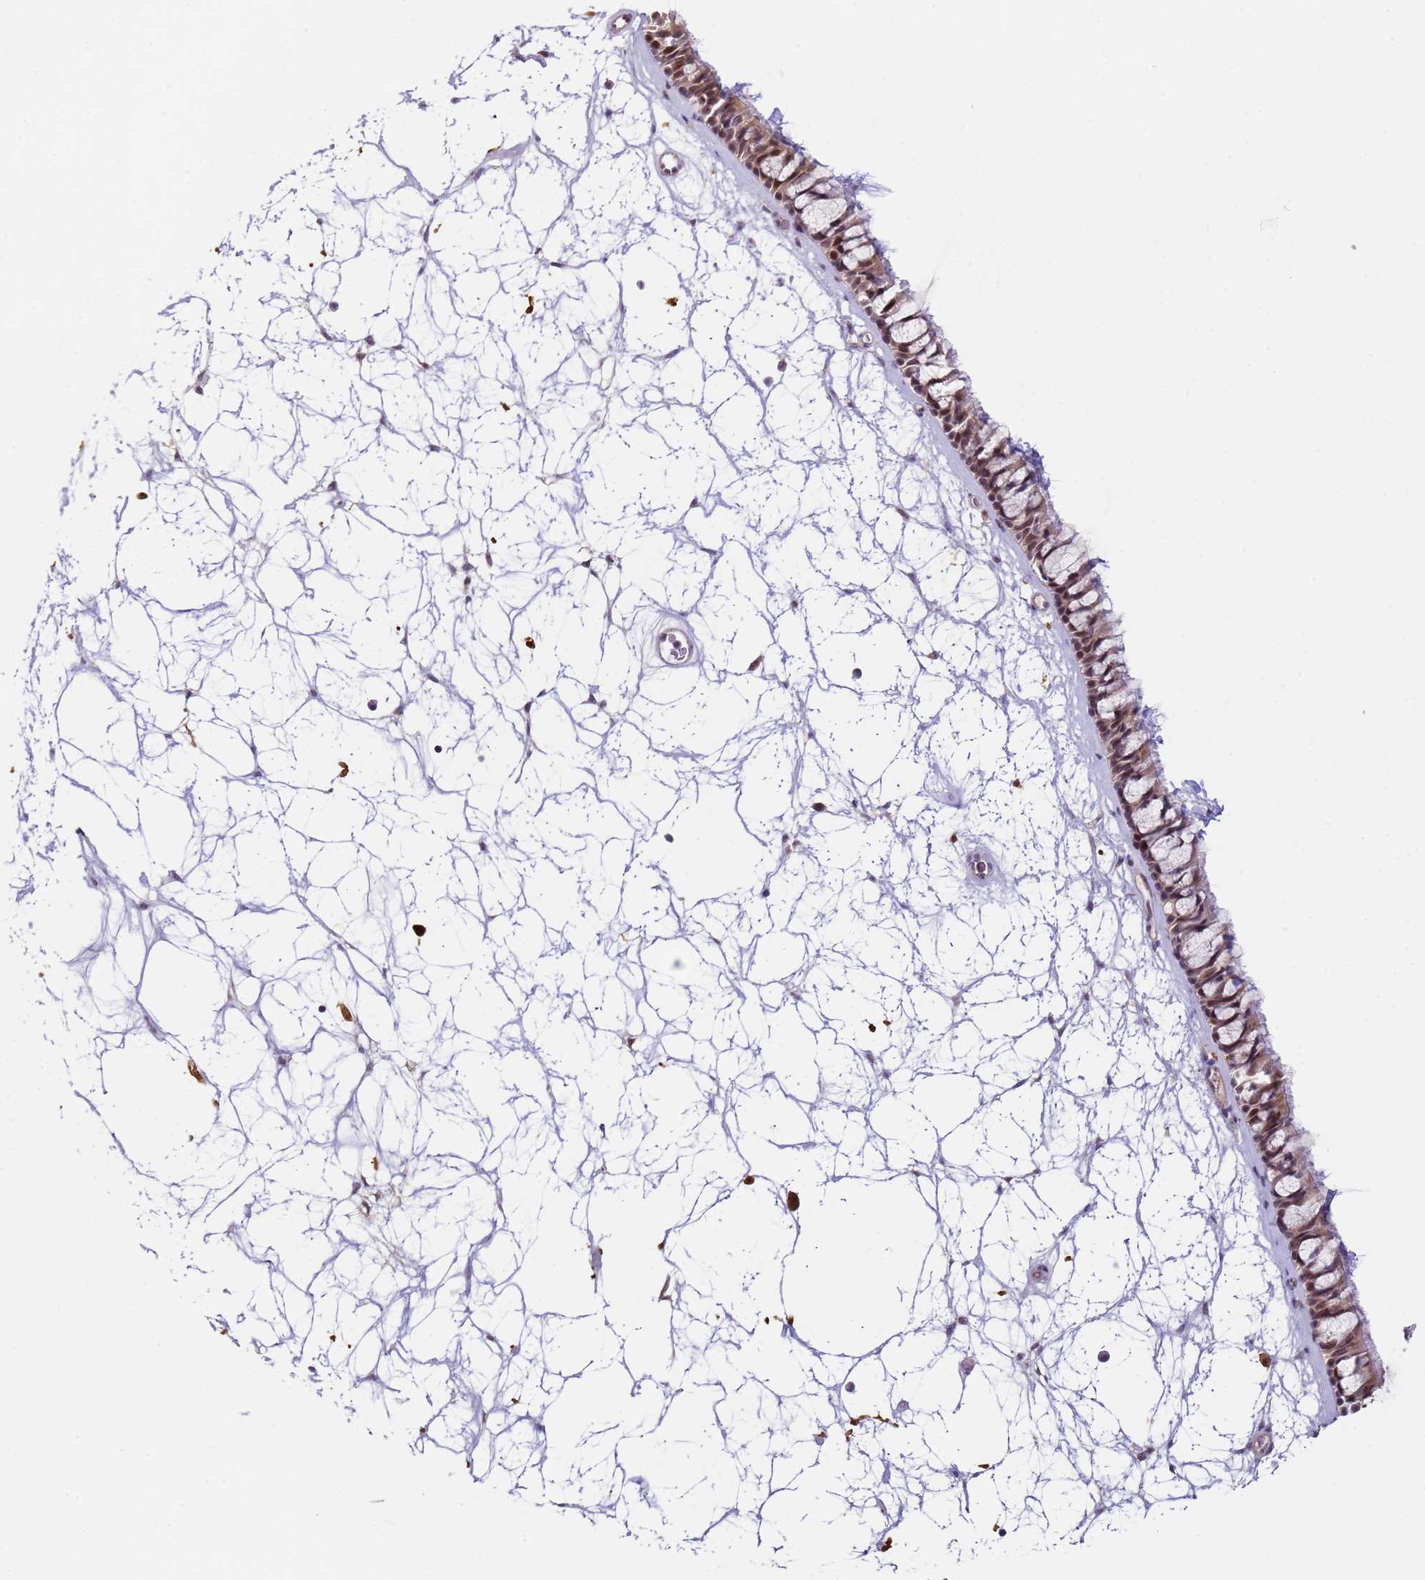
{"staining": {"intensity": "moderate", "quantity": ">75%", "location": "cytoplasmic/membranous,nuclear"}, "tissue": "nasopharynx", "cell_type": "Respiratory epithelial cells", "image_type": "normal", "snomed": [{"axis": "morphology", "description": "Normal tissue, NOS"}, {"axis": "topography", "description": "Nasopharynx"}], "caption": "A brown stain labels moderate cytoplasmic/membranous,nuclear positivity of a protein in respiratory epithelial cells of benign human nasopharynx.", "gene": "LGALSL", "patient": {"sex": "male", "age": 64}}